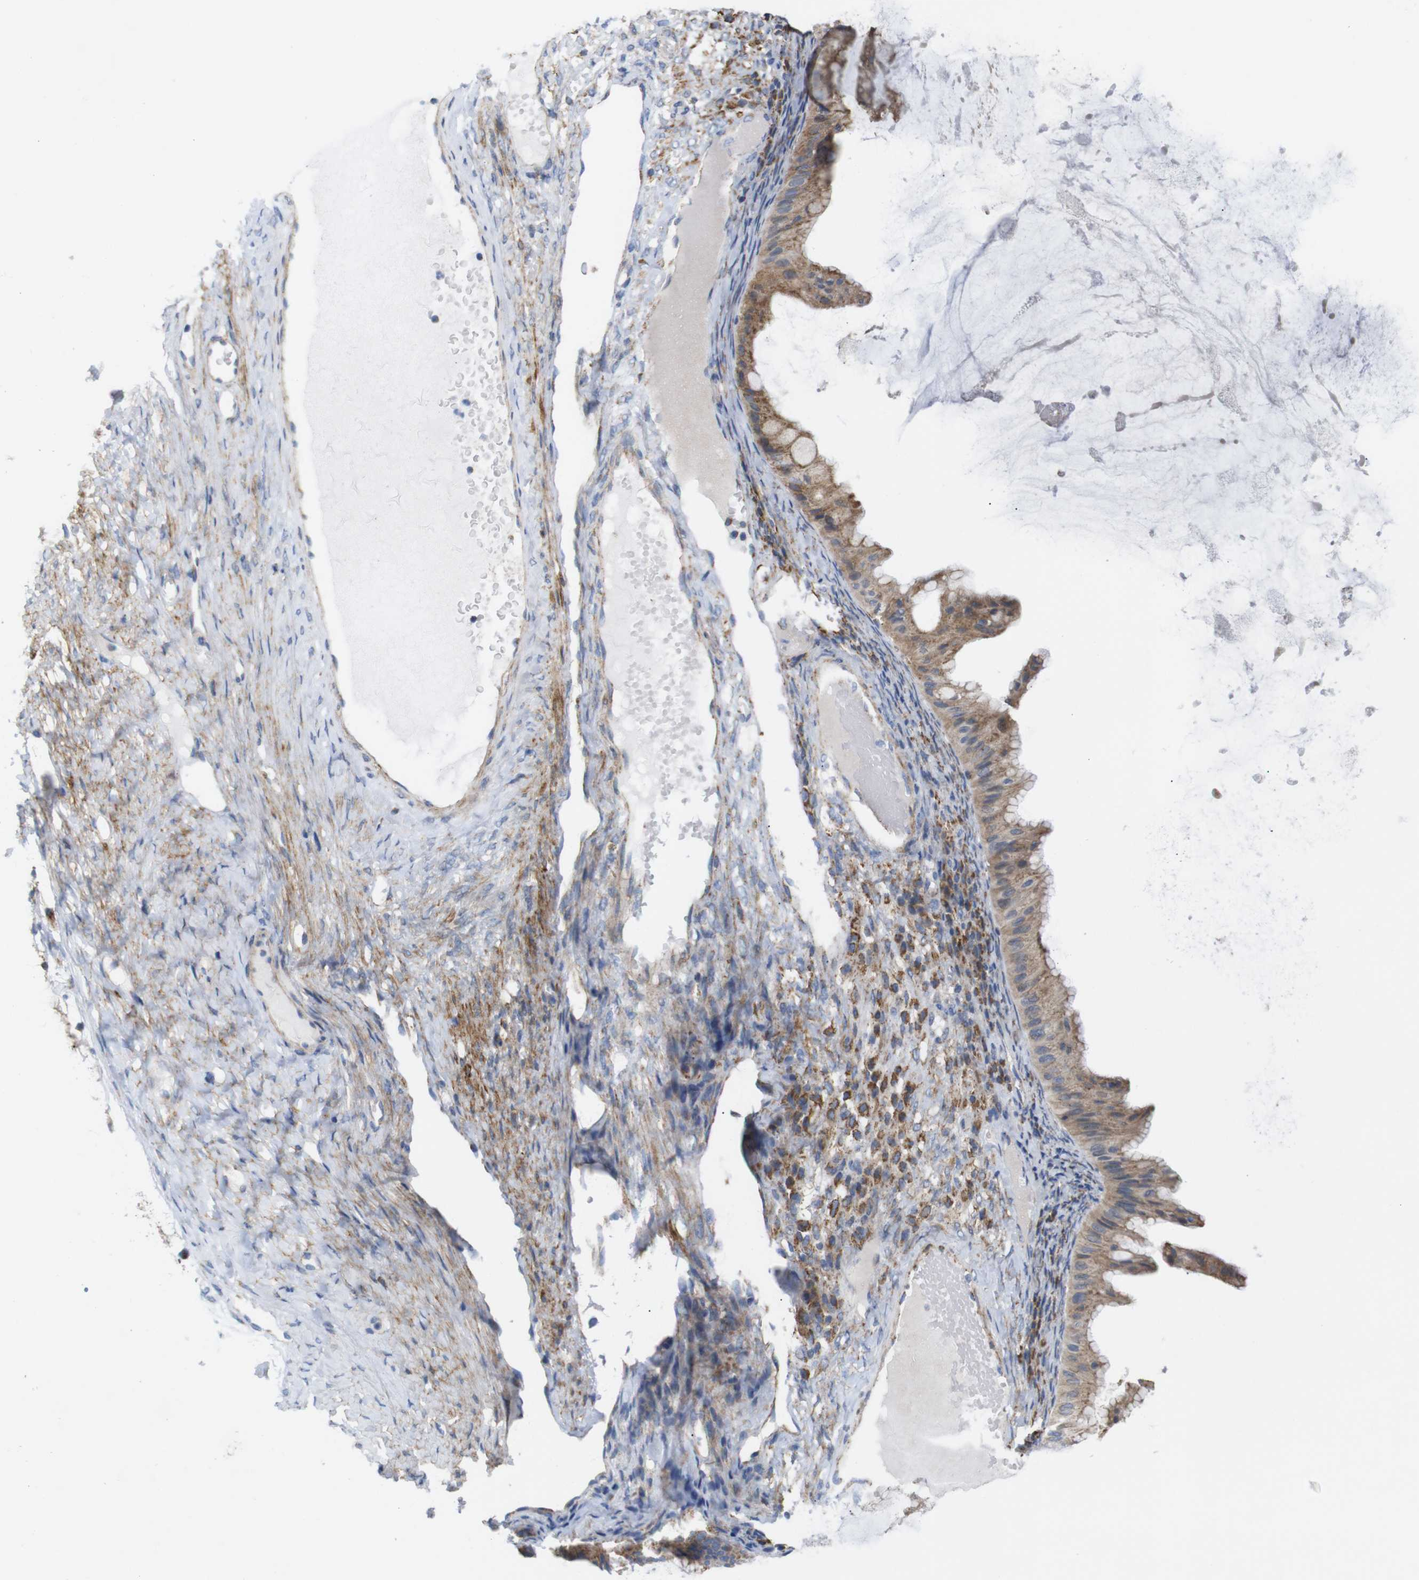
{"staining": {"intensity": "moderate", "quantity": ">75%", "location": "cytoplasmic/membranous"}, "tissue": "ovarian cancer", "cell_type": "Tumor cells", "image_type": "cancer", "snomed": [{"axis": "morphology", "description": "Cystadenocarcinoma, mucinous, NOS"}, {"axis": "topography", "description": "Ovary"}], "caption": "This photomicrograph displays ovarian cancer stained with immunohistochemistry to label a protein in brown. The cytoplasmic/membranous of tumor cells show moderate positivity for the protein. Nuclei are counter-stained blue.", "gene": "FAM171B", "patient": {"sex": "female", "age": 61}}